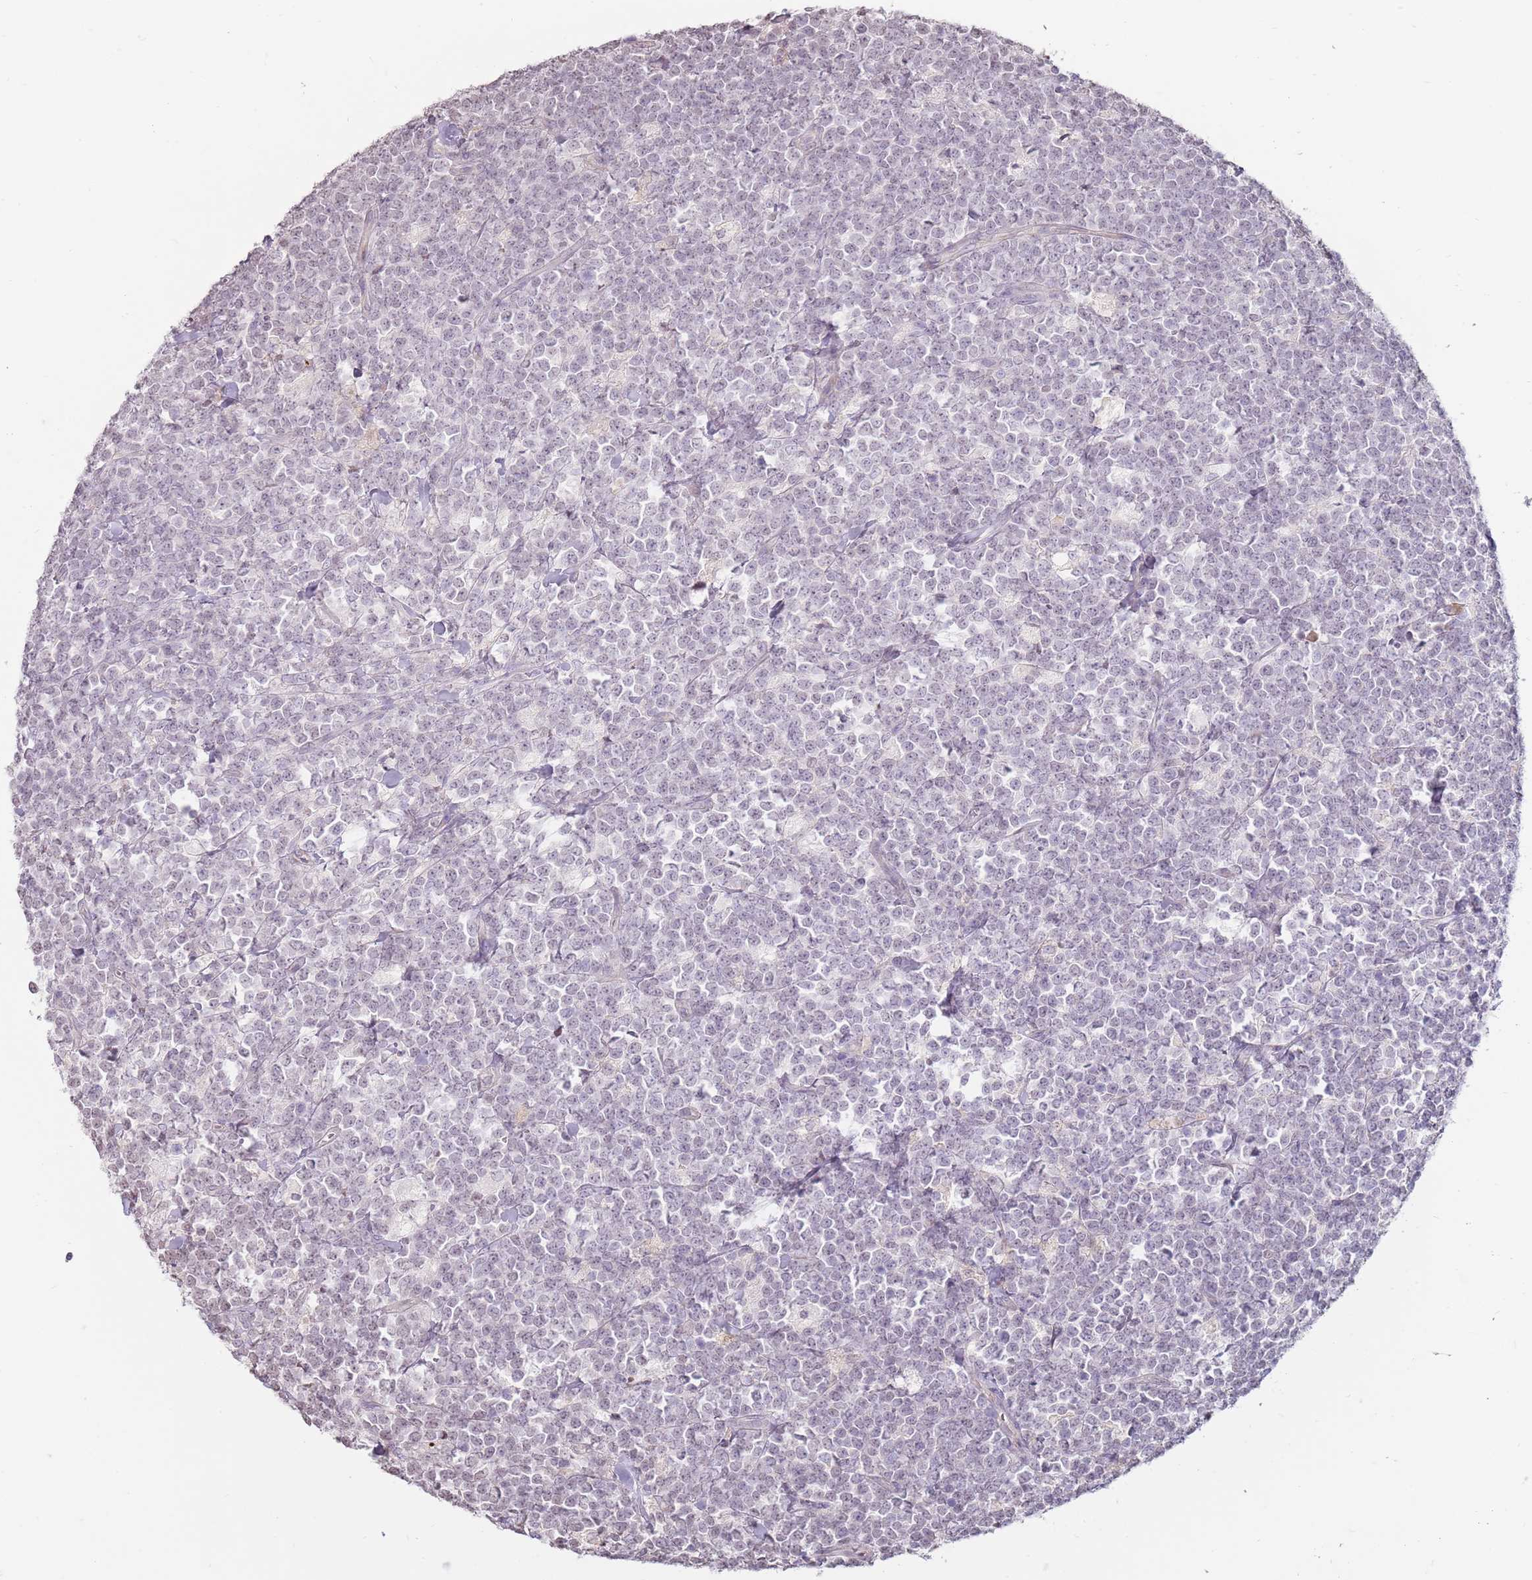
{"staining": {"intensity": "negative", "quantity": "none", "location": "none"}, "tissue": "lymphoma", "cell_type": "Tumor cells", "image_type": "cancer", "snomed": [{"axis": "morphology", "description": "Malignant lymphoma, non-Hodgkin's type, High grade"}, {"axis": "topography", "description": "Small intestine"}, {"axis": "topography", "description": "Colon"}], "caption": "Human malignant lymphoma, non-Hodgkin's type (high-grade) stained for a protein using IHC exhibits no staining in tumor cells.", "gene": "MCUB", "patient": {"sex": "male", "age": 8}}